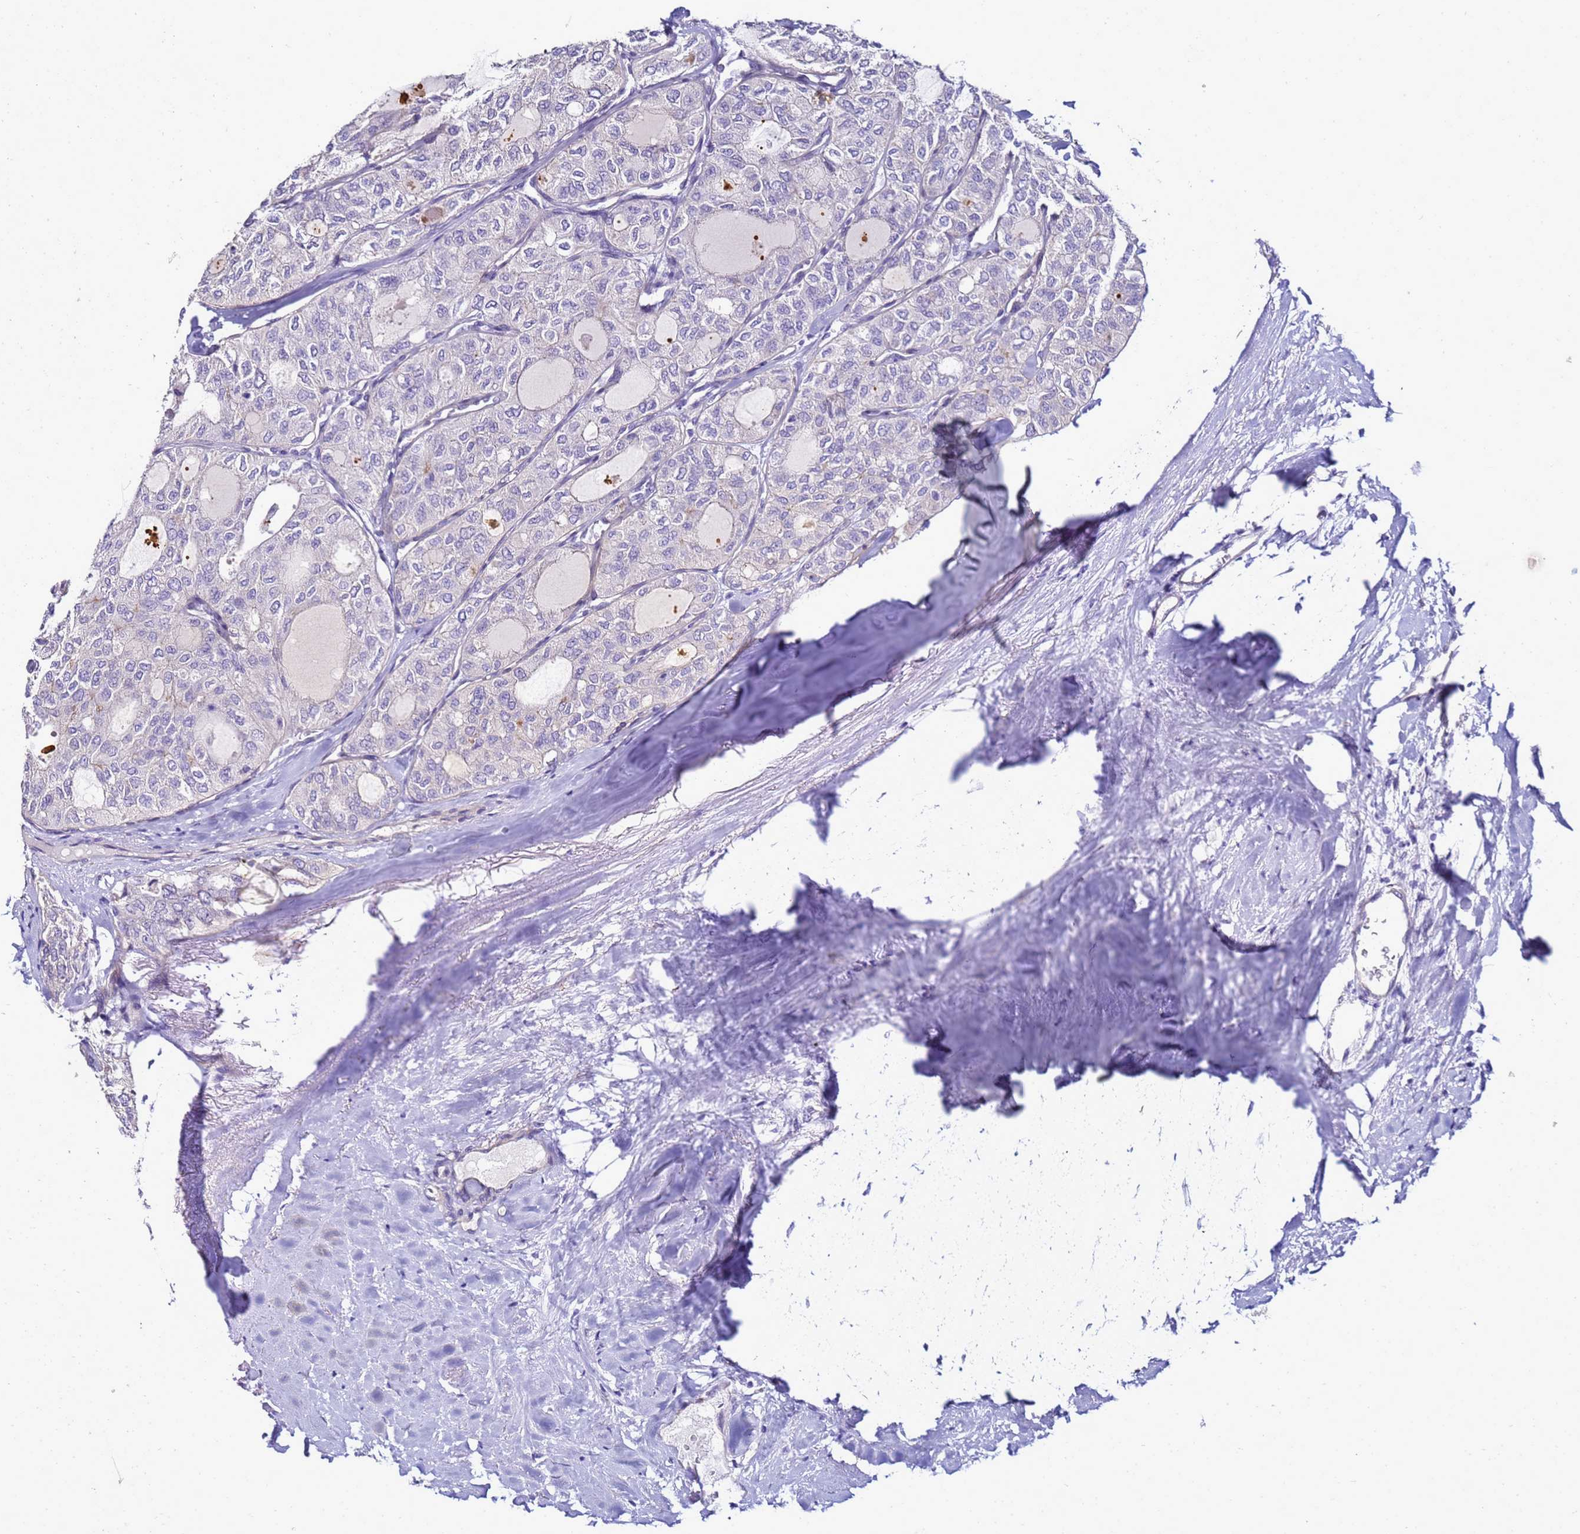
{"staining": {"intensity": "negative", "quantity": "none", "location": "none"}, "tissue": "thyroid cancer", "cell_type": "Tumor cells", "image_type": "cancer", "snomed": [{"axis": "morphology", "description": "Follicular adenoma carcinoma, NOS"}, {"axis": "topography", "description": "Thyroid gland"}], "caption": "There is no significant expression in tumor cells of thyroid cancer (follicular adenoma carcinoma).", "gene": "FAM166B", "patient": {"sex": "male", "age": 75}}